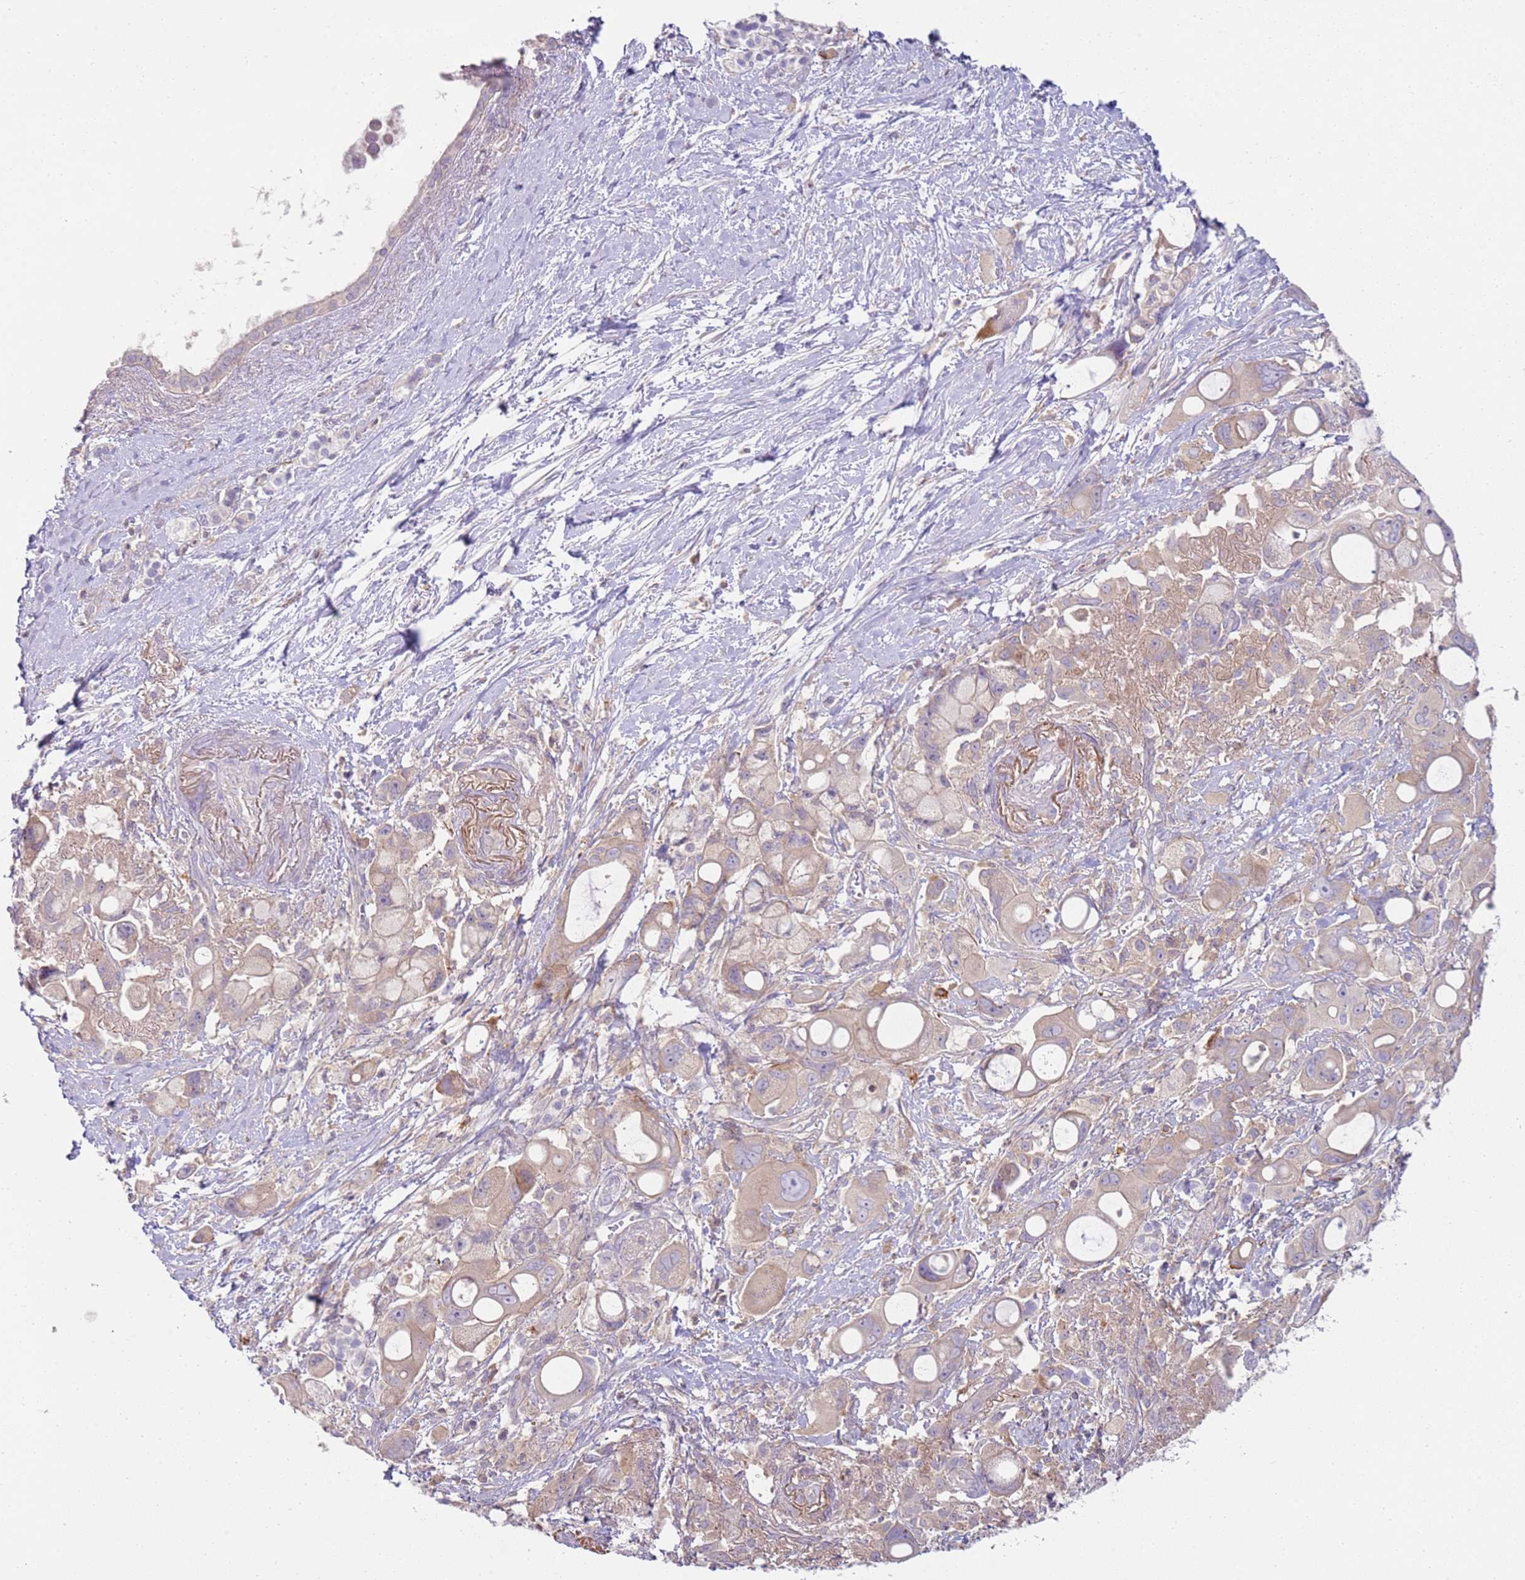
{"staining": {"intensity": "weak", "quantity": ">75%", "location": "cytoplasmic/membranous"}, "tissue": "pancreatic cancer", "cell_type": "Tumor cells", "image_type": "cancer", "snomed": [{"axis": "morphology", "description": "Adenocarcinoma, NOS"}, {"axis": "topography", "description": "Pancreas"}], "caption": "Weak cytoplasmic/membranous staining is seen in approximately >75% of tumor cells in pancreatic adenocarcinoma.", "gene": "FPR1", "patient": {"sex": "male", "age": 68}}